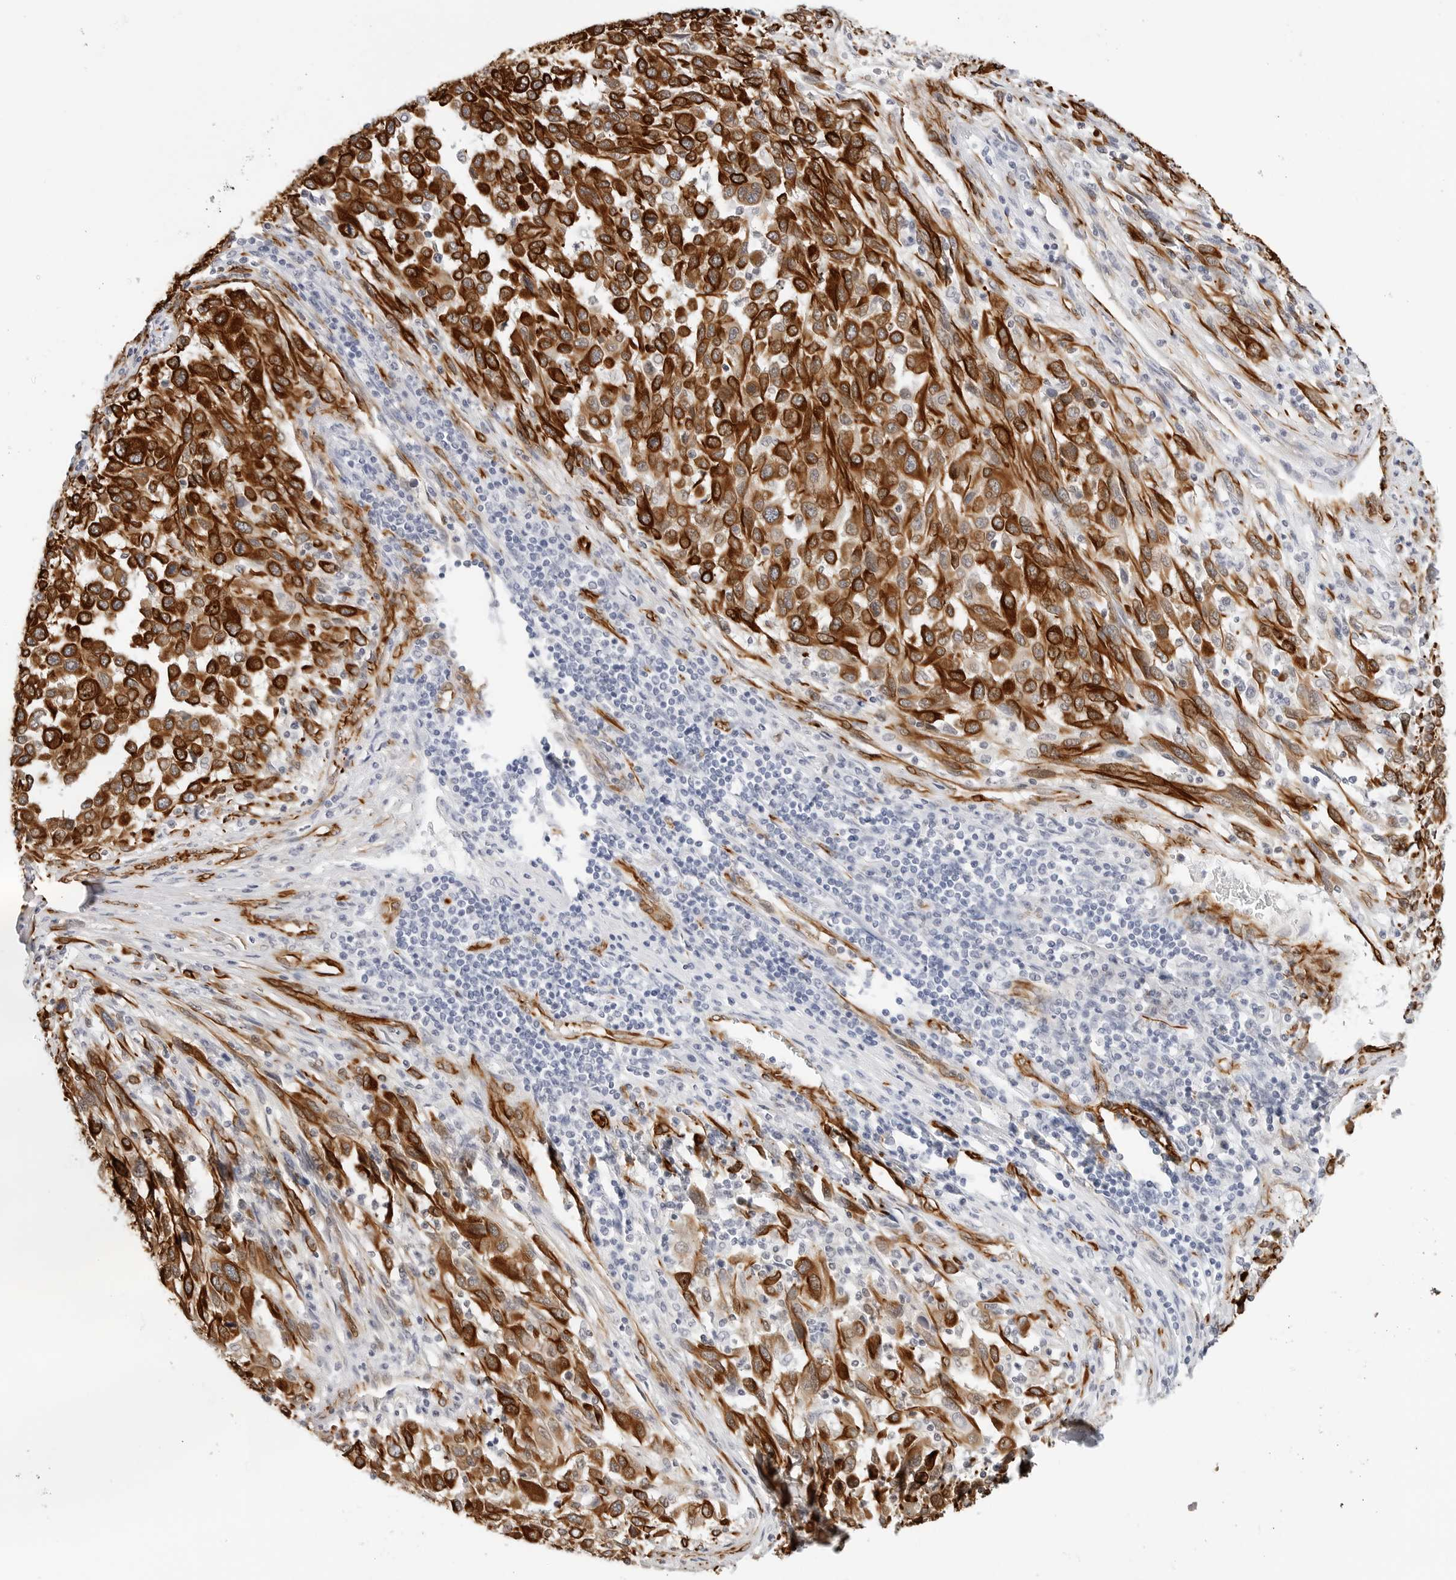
{"staining": {"intensity": "strong", "quantity": ">75%", "location": "cytoplasmic/membranous"}, "tissue": "melanoma", "cell_type": "Tumor cells", "image_type": "cancer", "snomed": [{"axis": "morphology", "description": "Malignant melanoma, Metastatic site"}, {"axis": "topography", "description": "Lymph node"}], "caption": "Protein expression analysis of malignant melanoma (metastatic site) exhibits strong cytoplasmic/membranous expression in approximately >75% of tumor cells.", "gene": "NES", "patient": {"sex": "male", "age": 61}}